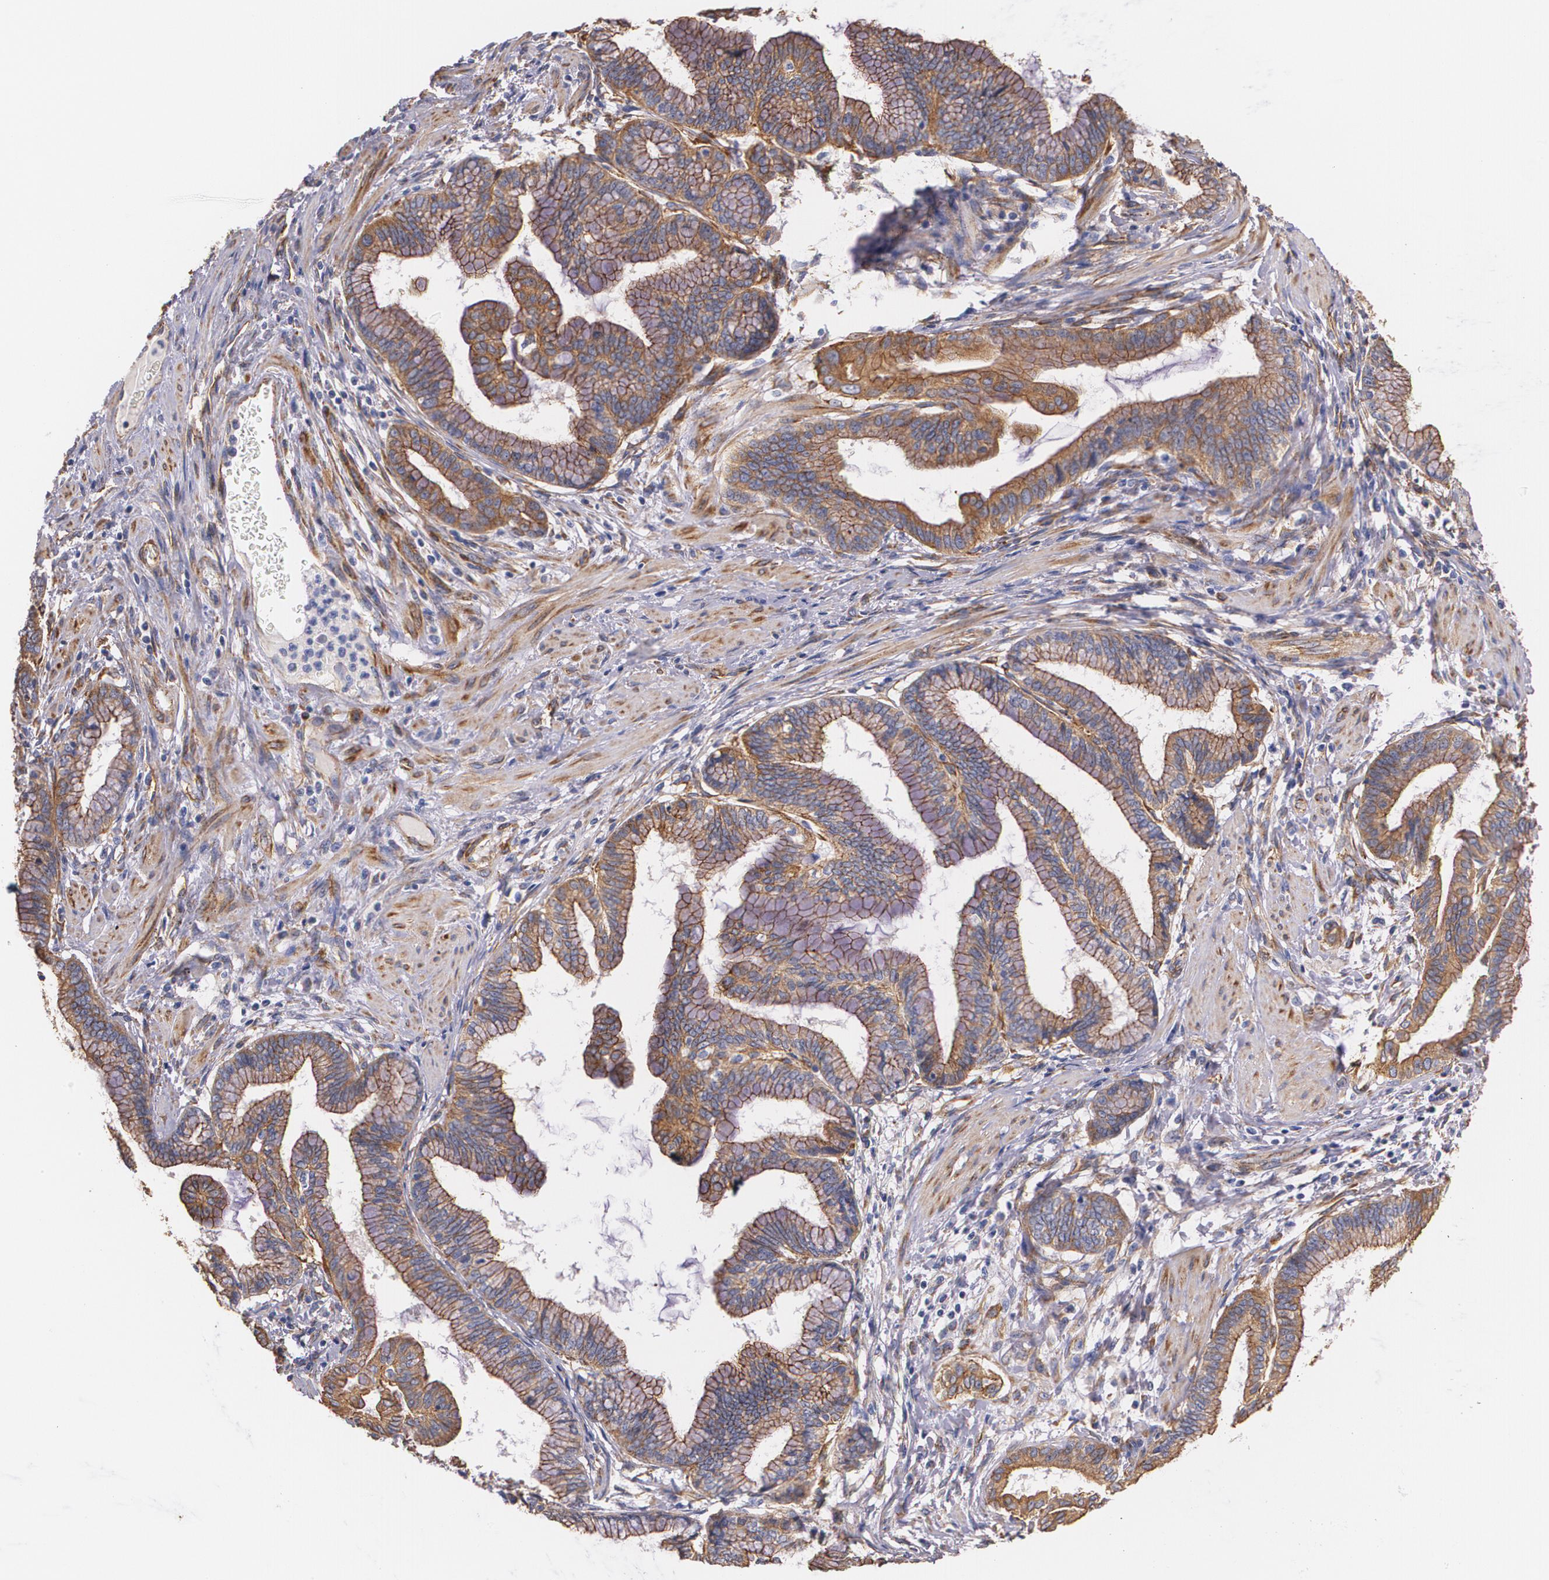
{"staining": {"intensity": "strong", "quantity": ">75%", "location": "cytoplasmic/membranous"}, "tissue": "pancreatic cancer", "cell_type": "Tumor cells", "image_type": "cancer", "snomed": [{"axis": "morphology", "description": "Adenocarcinoma, NOS"}, {"axis": "topography", "description": "Pancreas"}], "caption": "High-power microscopy captured an IHC image of pancreatic cancer (adenocarcinoma), revealing strong cytoplasmic/membranous positivity in about >75% of tumor cells.", "gene": "TJP1", "patient": {"sex": "female", "age": 64}}